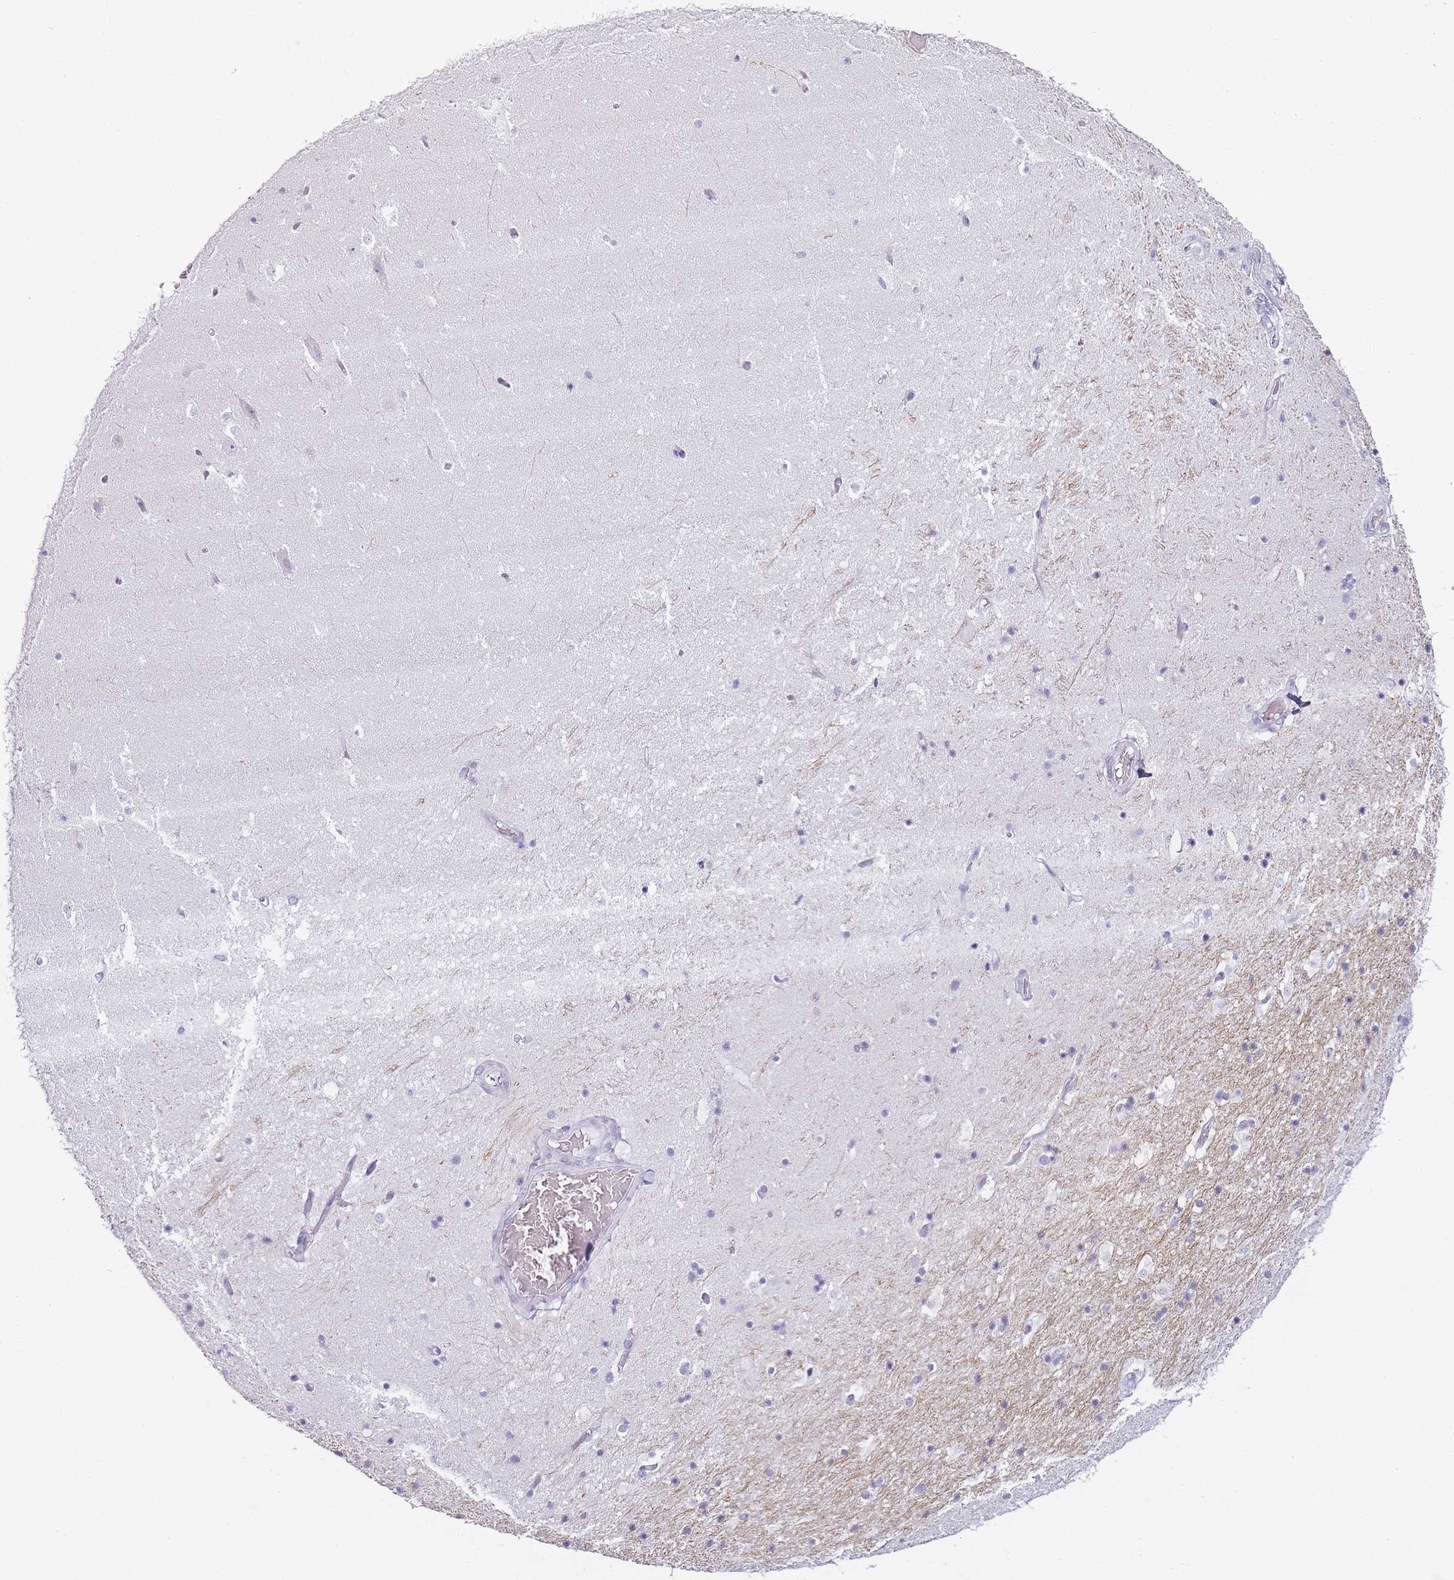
{"staining": {"intensity": "negative", "quantity": "none", "location": "none"}, "tissue": "hippocampus", "cell_type": "Glial cells", "image_type": "normal", "snomed": [{"axis": "morphology", "description": "Normal tissue, NOS"}, {"axis": "topography", "description": "Hippocampus"}], "caption": "Micrograph shows no protein expression in glial cells of benign hippocampus. (DAB immunohistochemistry with hematoxylin counter stain).", "gene": "JAKMIP1", "patient": {"sex": "female", "age": 52}}